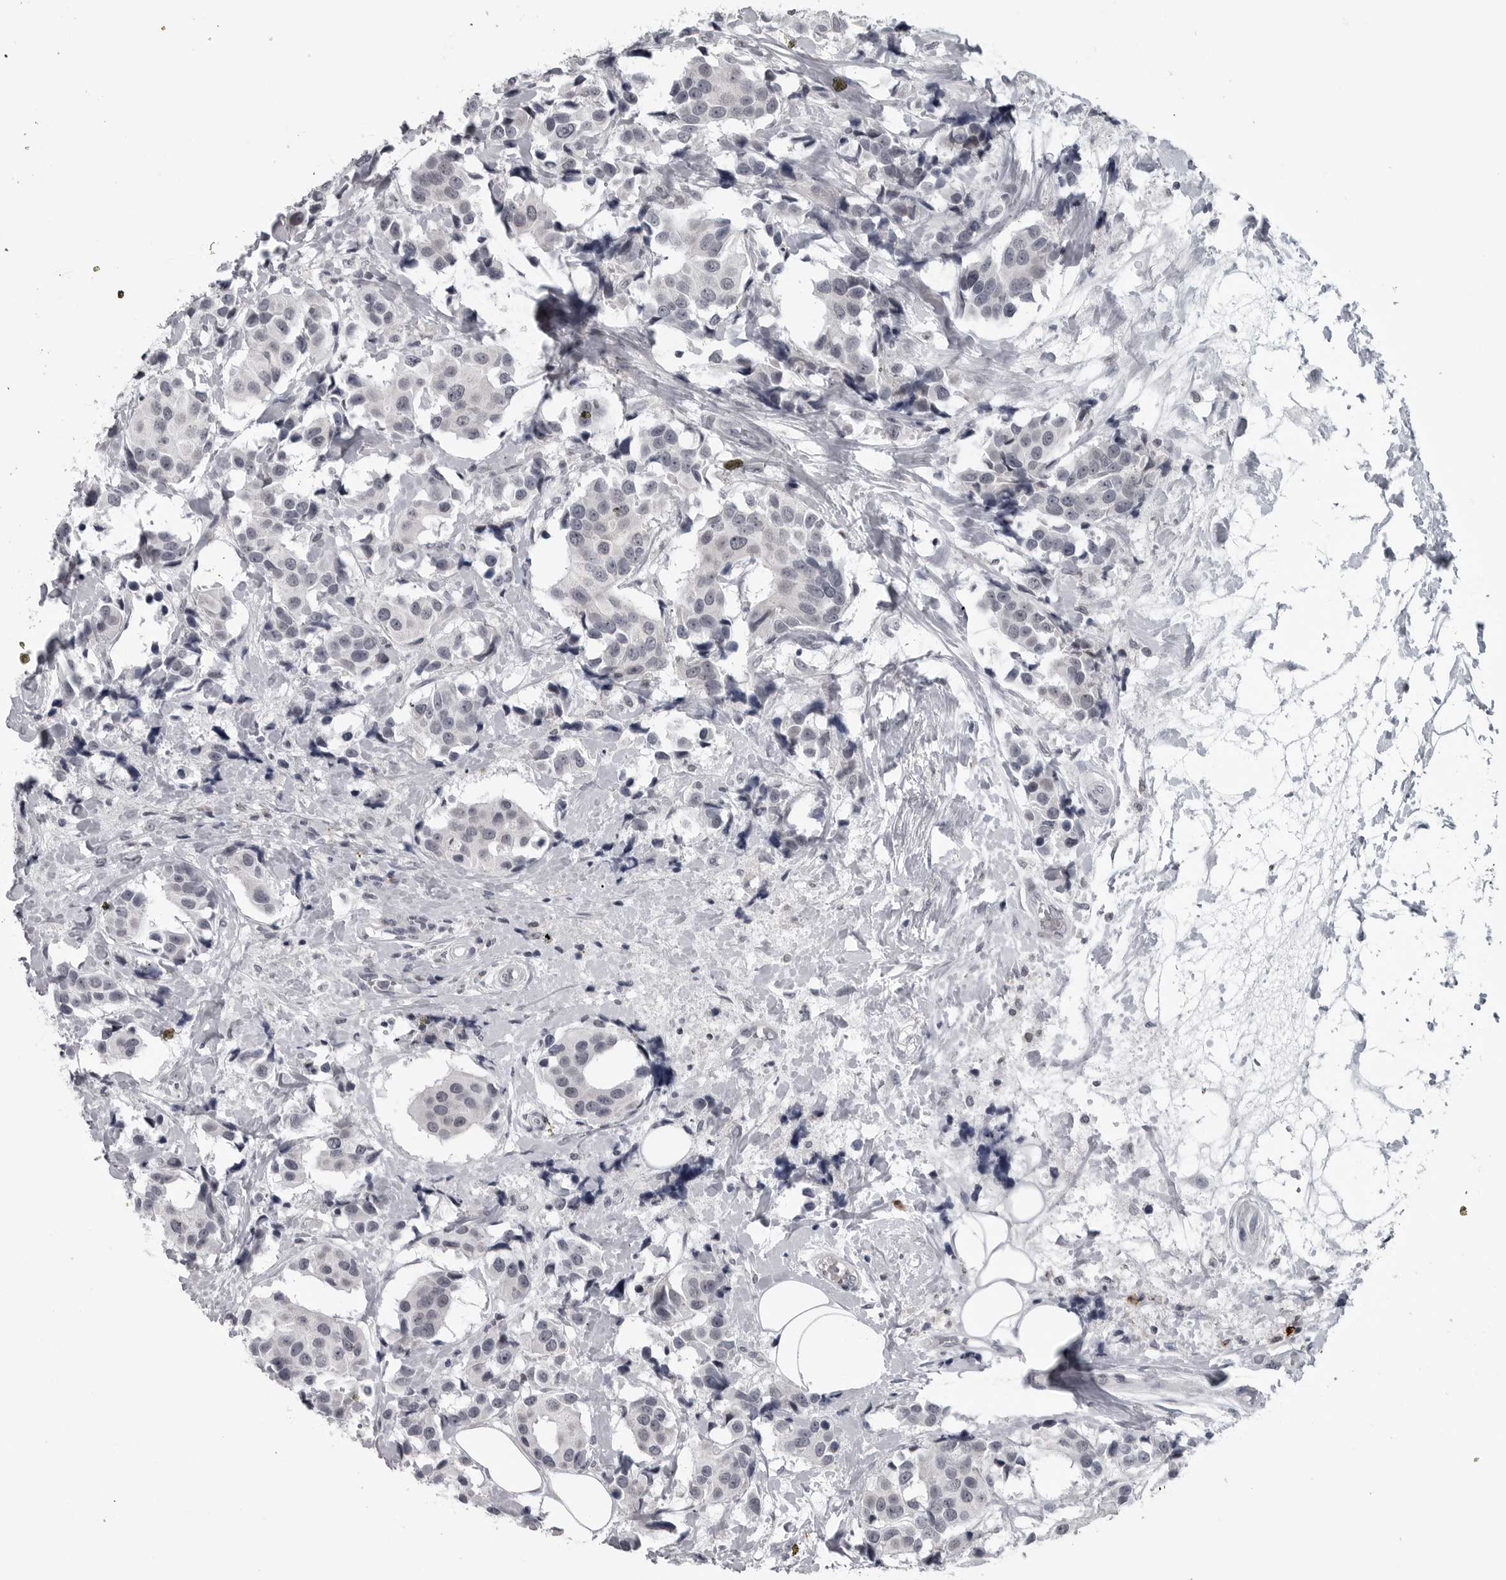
{"staining": {"intensity": "negative", "quantity": "none", "location": "none"}, "tissue": "breast cancer", "cell_type": "Tumor cells", "image_type": "cancer", "snomed": [{"axis": "morphology", "description": "Normal tissue, NOS"}, {"axis": "morphology", "description": "Duct carcinoma"}, {"axis": "topography", "description": "Breast"}], "caption": "There is no significant staining in tumor cells of invasive ductal carcinoma (breast).", "gene": "LYSMD1", "patient": {"sex": "female", "age": 39}}